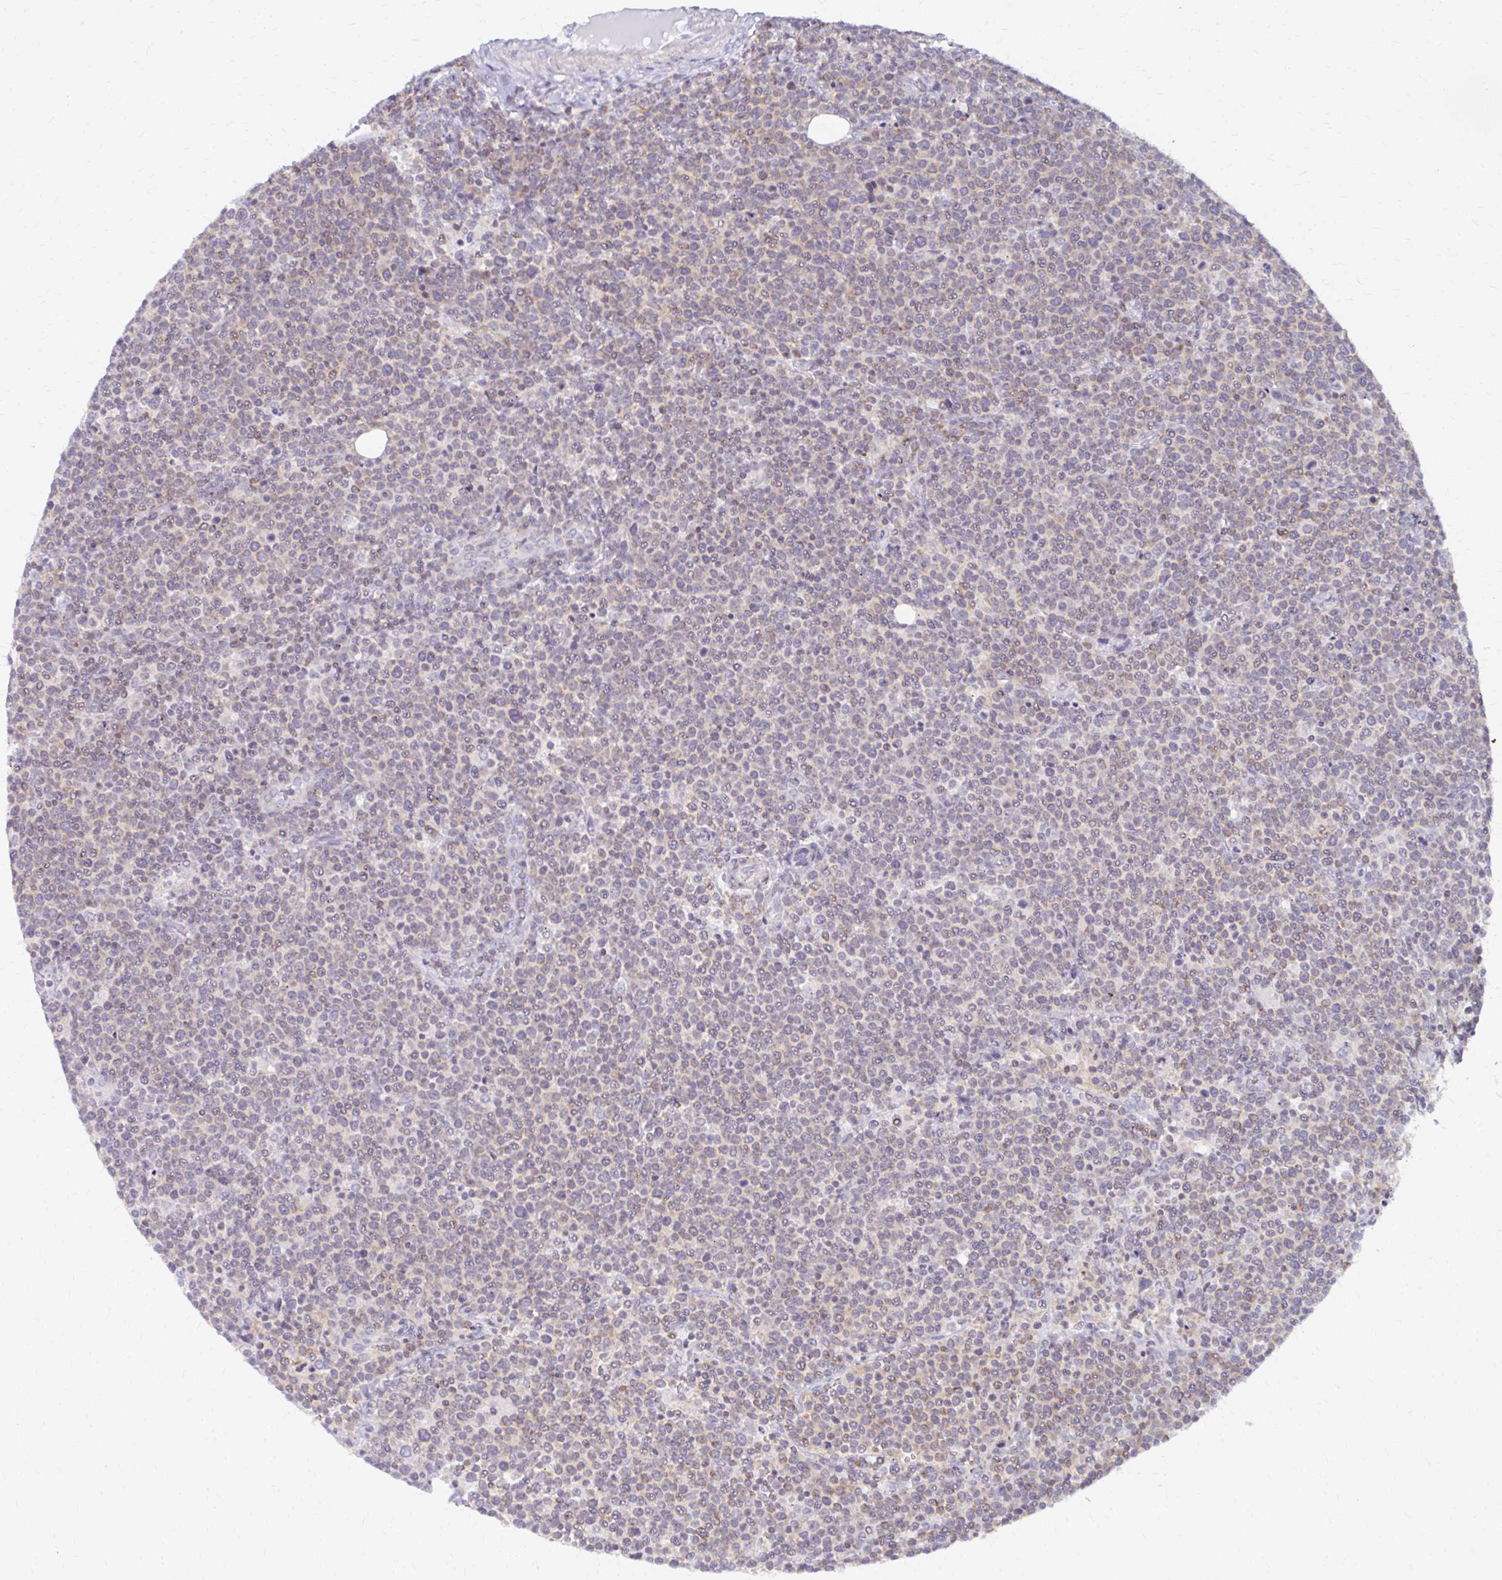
{"staining": {"intensity": "weak", "quantity": ">75%", "location": "cytoplasmic/membranous"}, "tissue": "lymphoma", "cell_type": "Tumor cells", "image_type": "cancer", "snomed": [{"axis": "morphology", "description": "Malignant lymphoma, non-Hodgkin's type, High grade"}, {"axis": "topography", "description": "Lymph node"}], "caption": "This image displays IHC staining of malignant lymphoma, non-Hodgkin's type (high-grade), with low weak cytoplasmic/membranous positivity in about >75% of tumor cells.", "gene": "RADIL", "patient": {"sex": "male", "age": 61}}